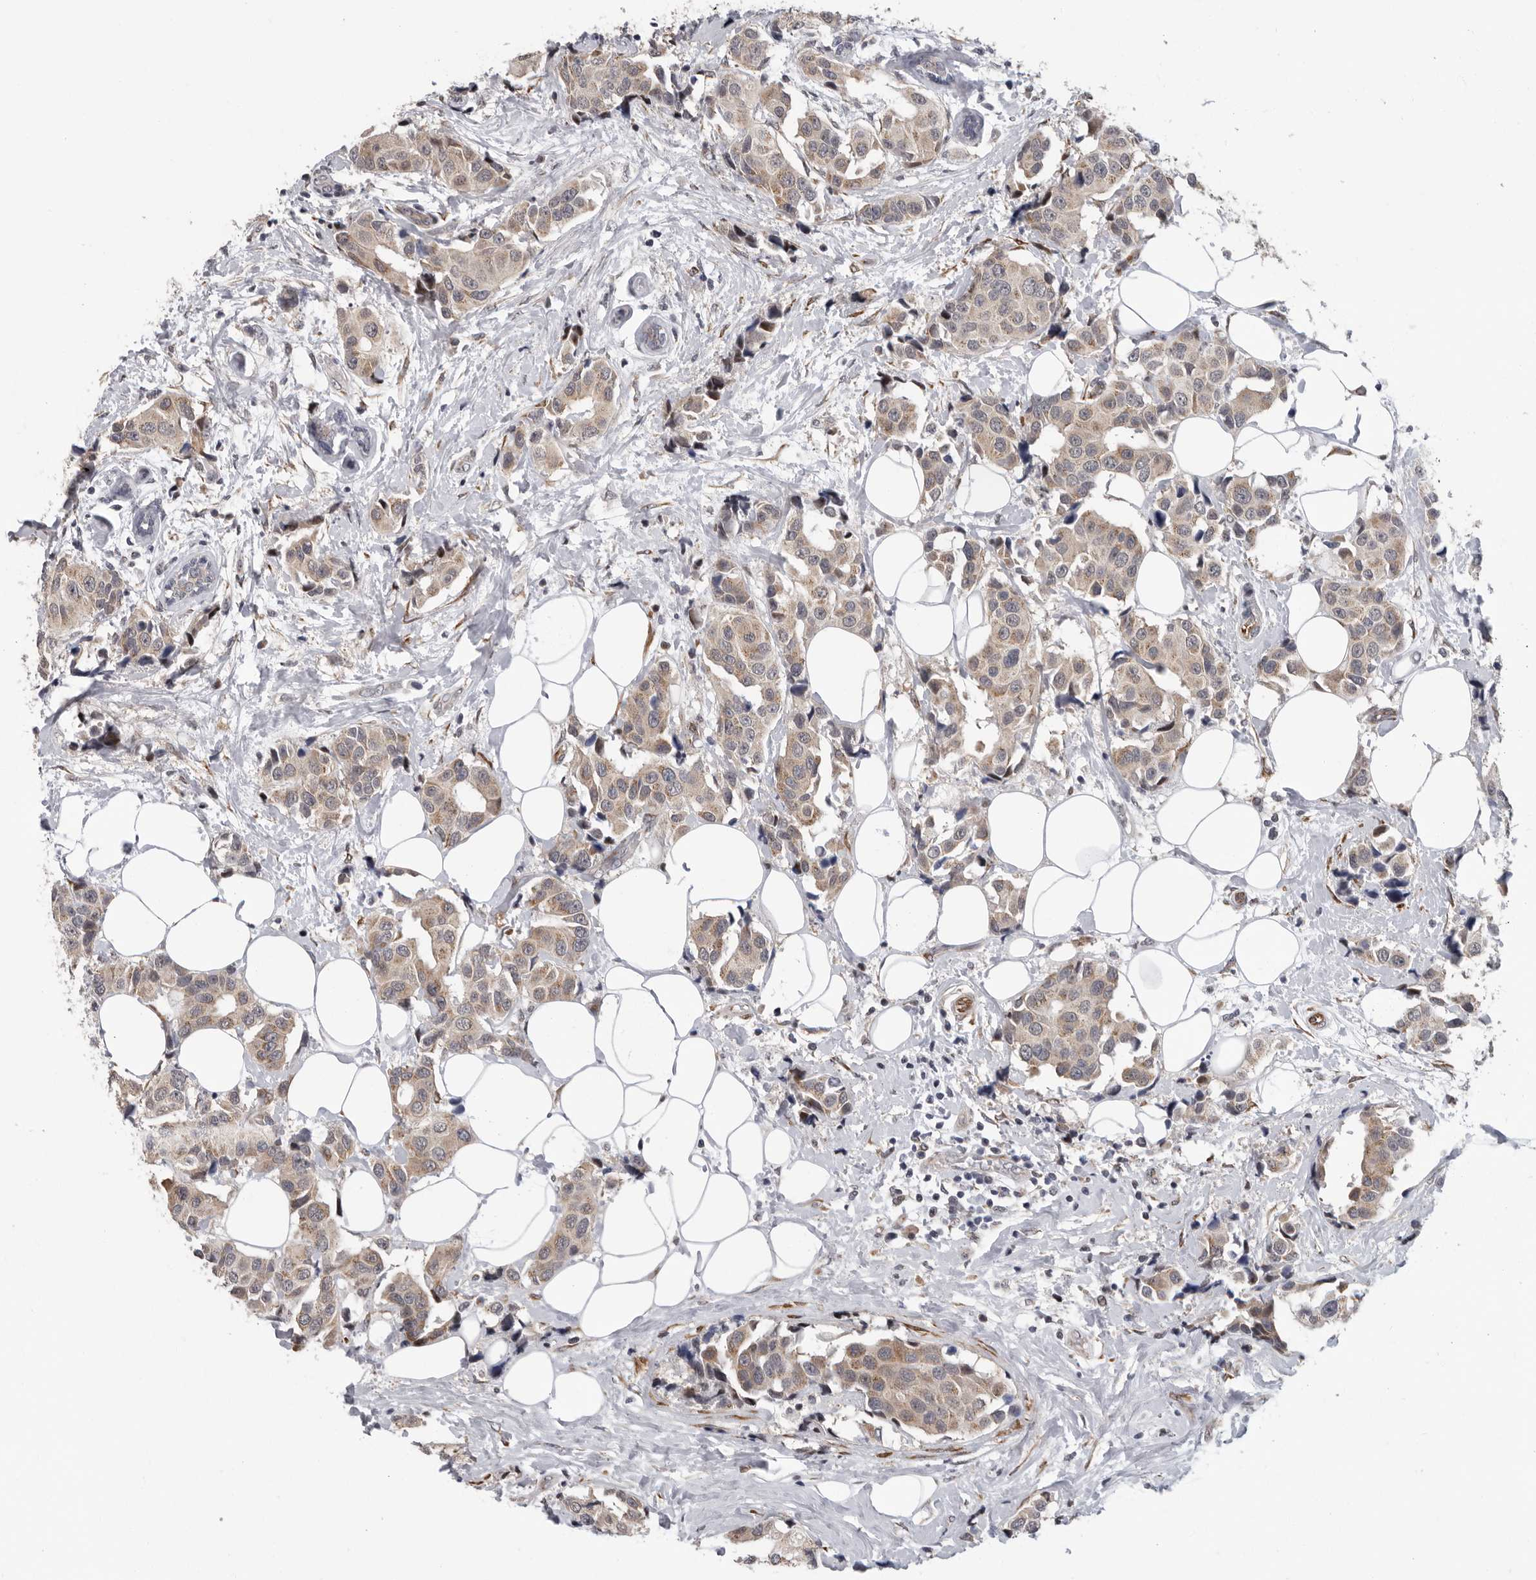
{"staining": {"intensity": "weak", "quantity": ">75%", "location": "cytoplasmic/membranous"}, "tissue": "breast cancer", "cell_type": "Tumor cells", "image_type": "cancer", "snomed": [{"axis": "morphology", "description": "Normal tissue, NOS"}, {"axis": "morphology", "description": "Duct carcinoma"}, {"axis": "topography", "description": "Breast"}], "caption": "The photomicrograph exhibits immunohistochemical staining of breast invasive ductal carcinoma. There is weak cytoplasmic/membranous expression is present in about >75% of tumor cells.", "gene": "RALGPS2", "patient": {"sex": "female", "age": 39}}